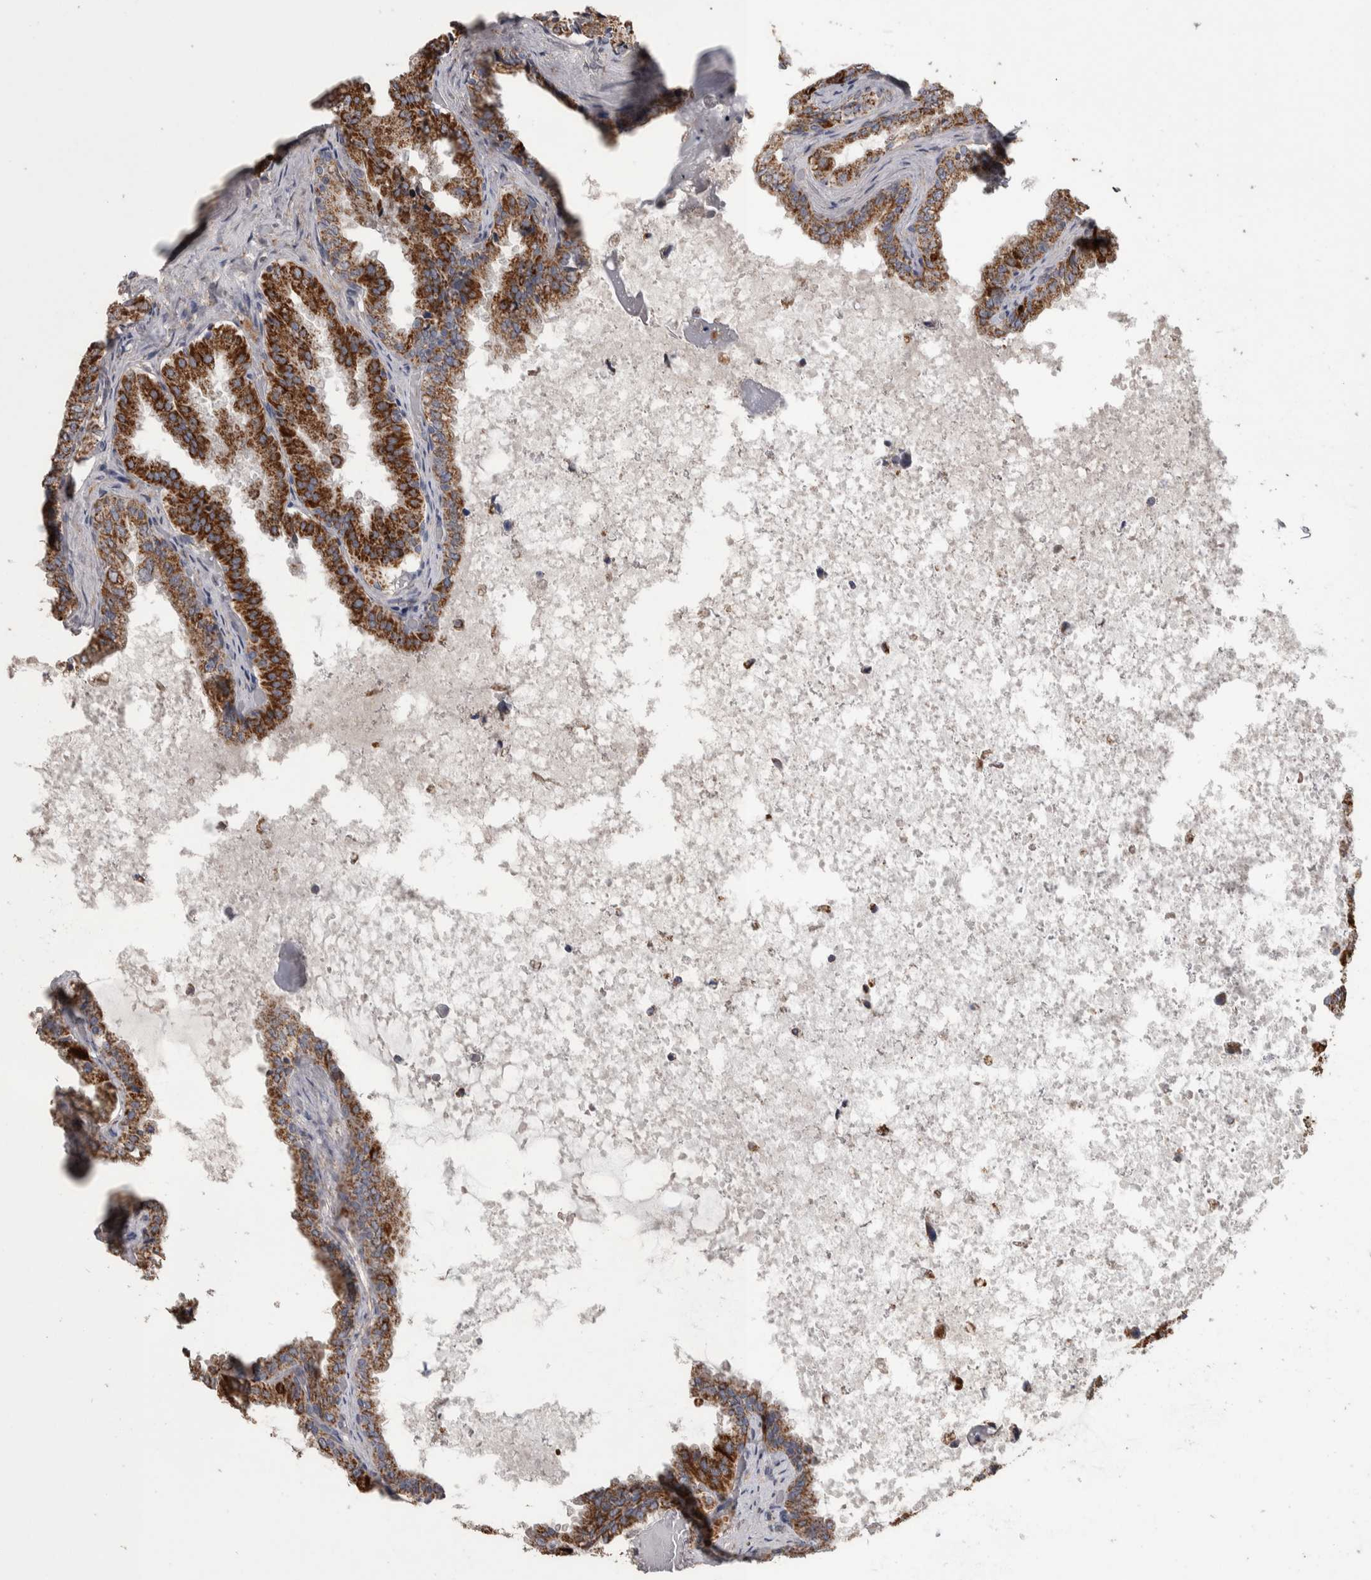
{"staining": {"intensity": "strong", "quantity": ">75%", "location": "cytoplasmic/membranous"}, "tissue": "seminal vesicle", "cell_type": "Glandular cells", "image_type": "normal", "snomed": [{"axis": "morphology", "description": "Normal tissue, NOS"}, {"axis": "topography", "description": "Seminal veicle"}], "caption": "IHC image of unremarkable human seminal vesicle stained for a protein (brown), which demonstrates high levels of strong cytoplasmic/membranous staining in about >75% of glandular cells.", "gene": "SCO1", "patient": {"sex": "male", "age": 46}}